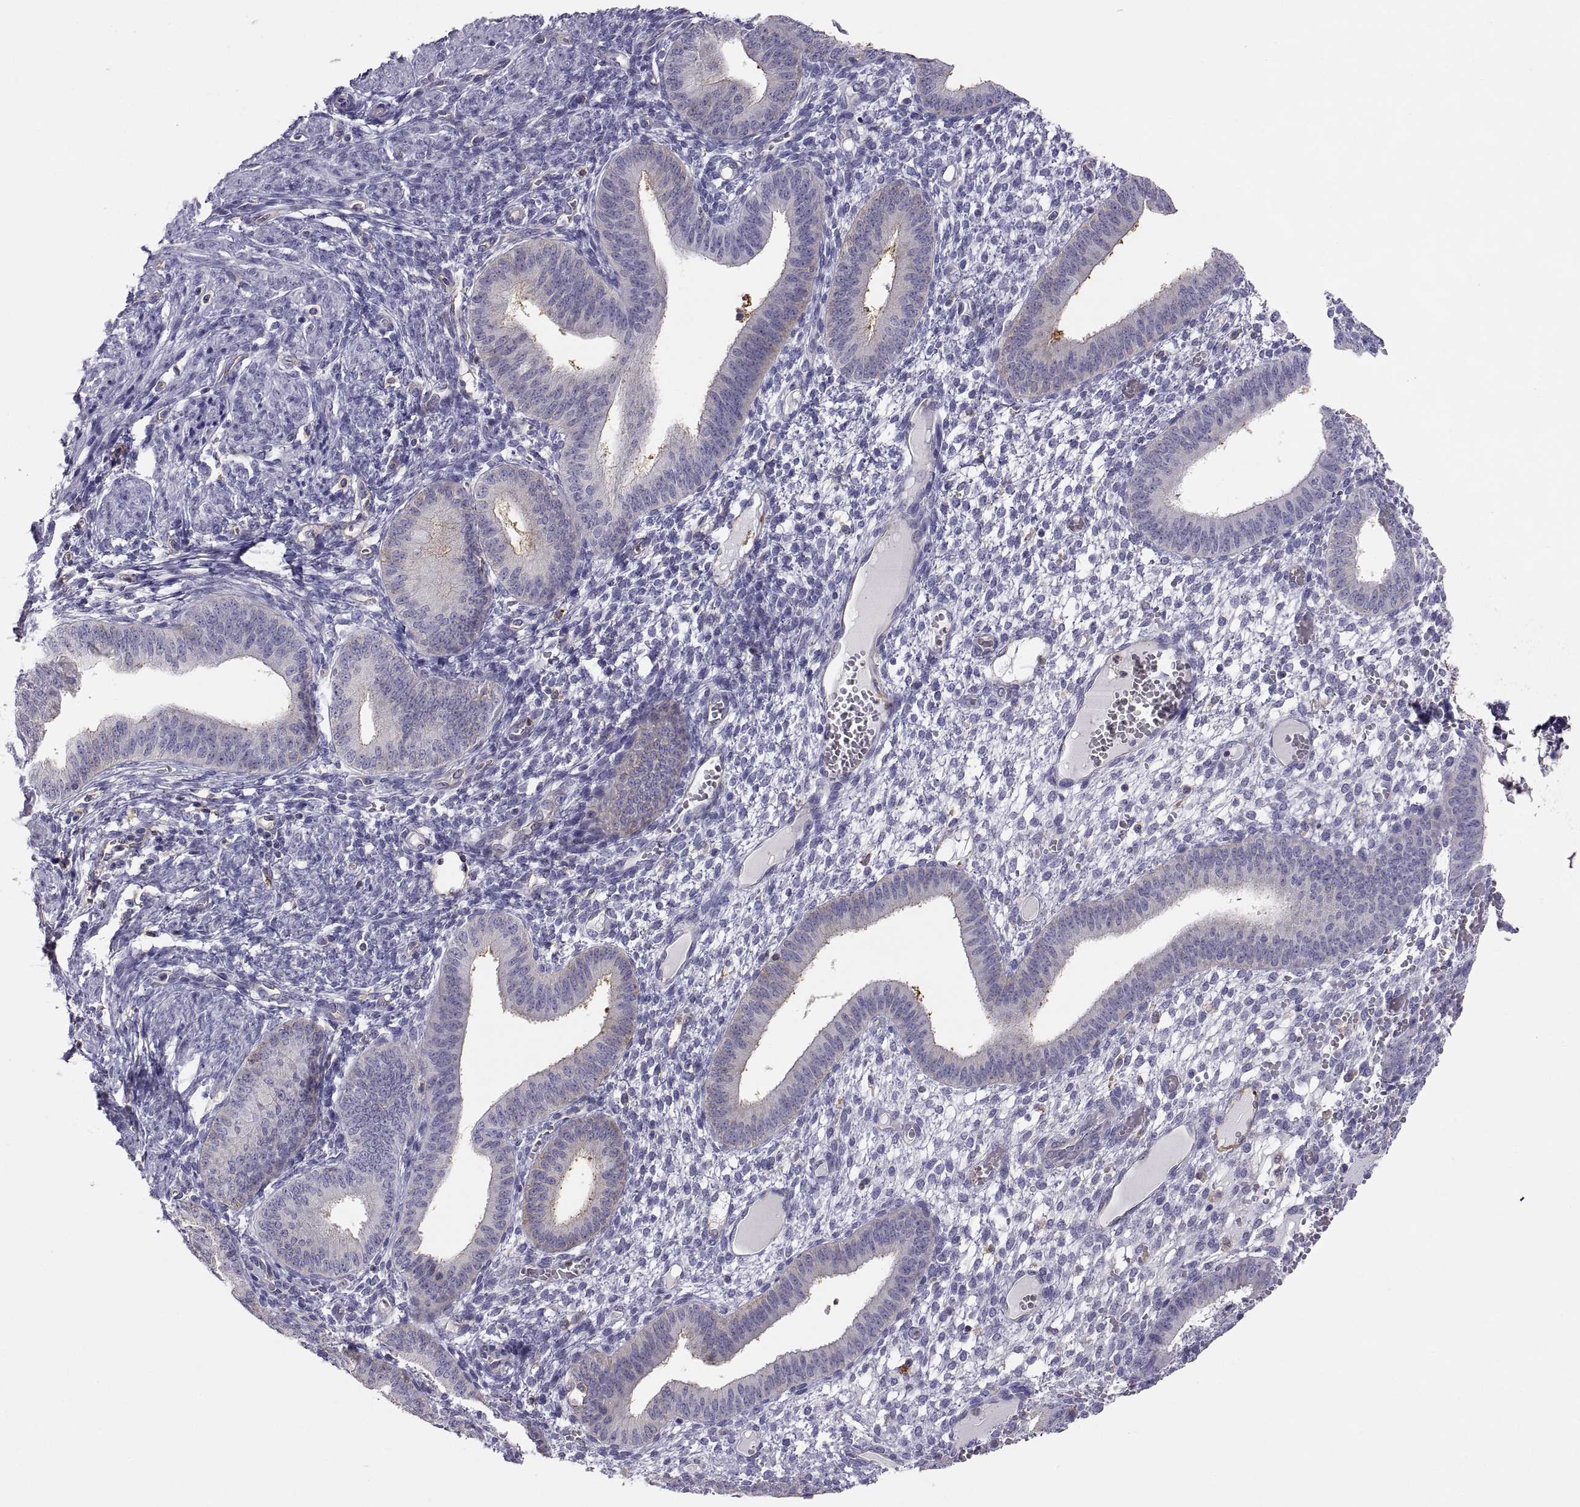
{"staining": {"intensity": "negative", "quantity": "none", "location": "none"}, "tissue": "endometrium", "cell_type": "Cells in endometrial stroma", "image_type": "normal", "snomed": [{"axis": "morphology", "description": "Normal tissue, NOS"}, {"axis": "topography", "description": "Endometrium"}], "caption": "Cells in endometrial stroma show no significant protein positivity in normal endometrium. (DAB (3,3'-diaminobenzidine) immunohistochemistry with hematoxylin counter stain).", "gene": "RALB", "patient": {"sex": "female", "age": 42}}